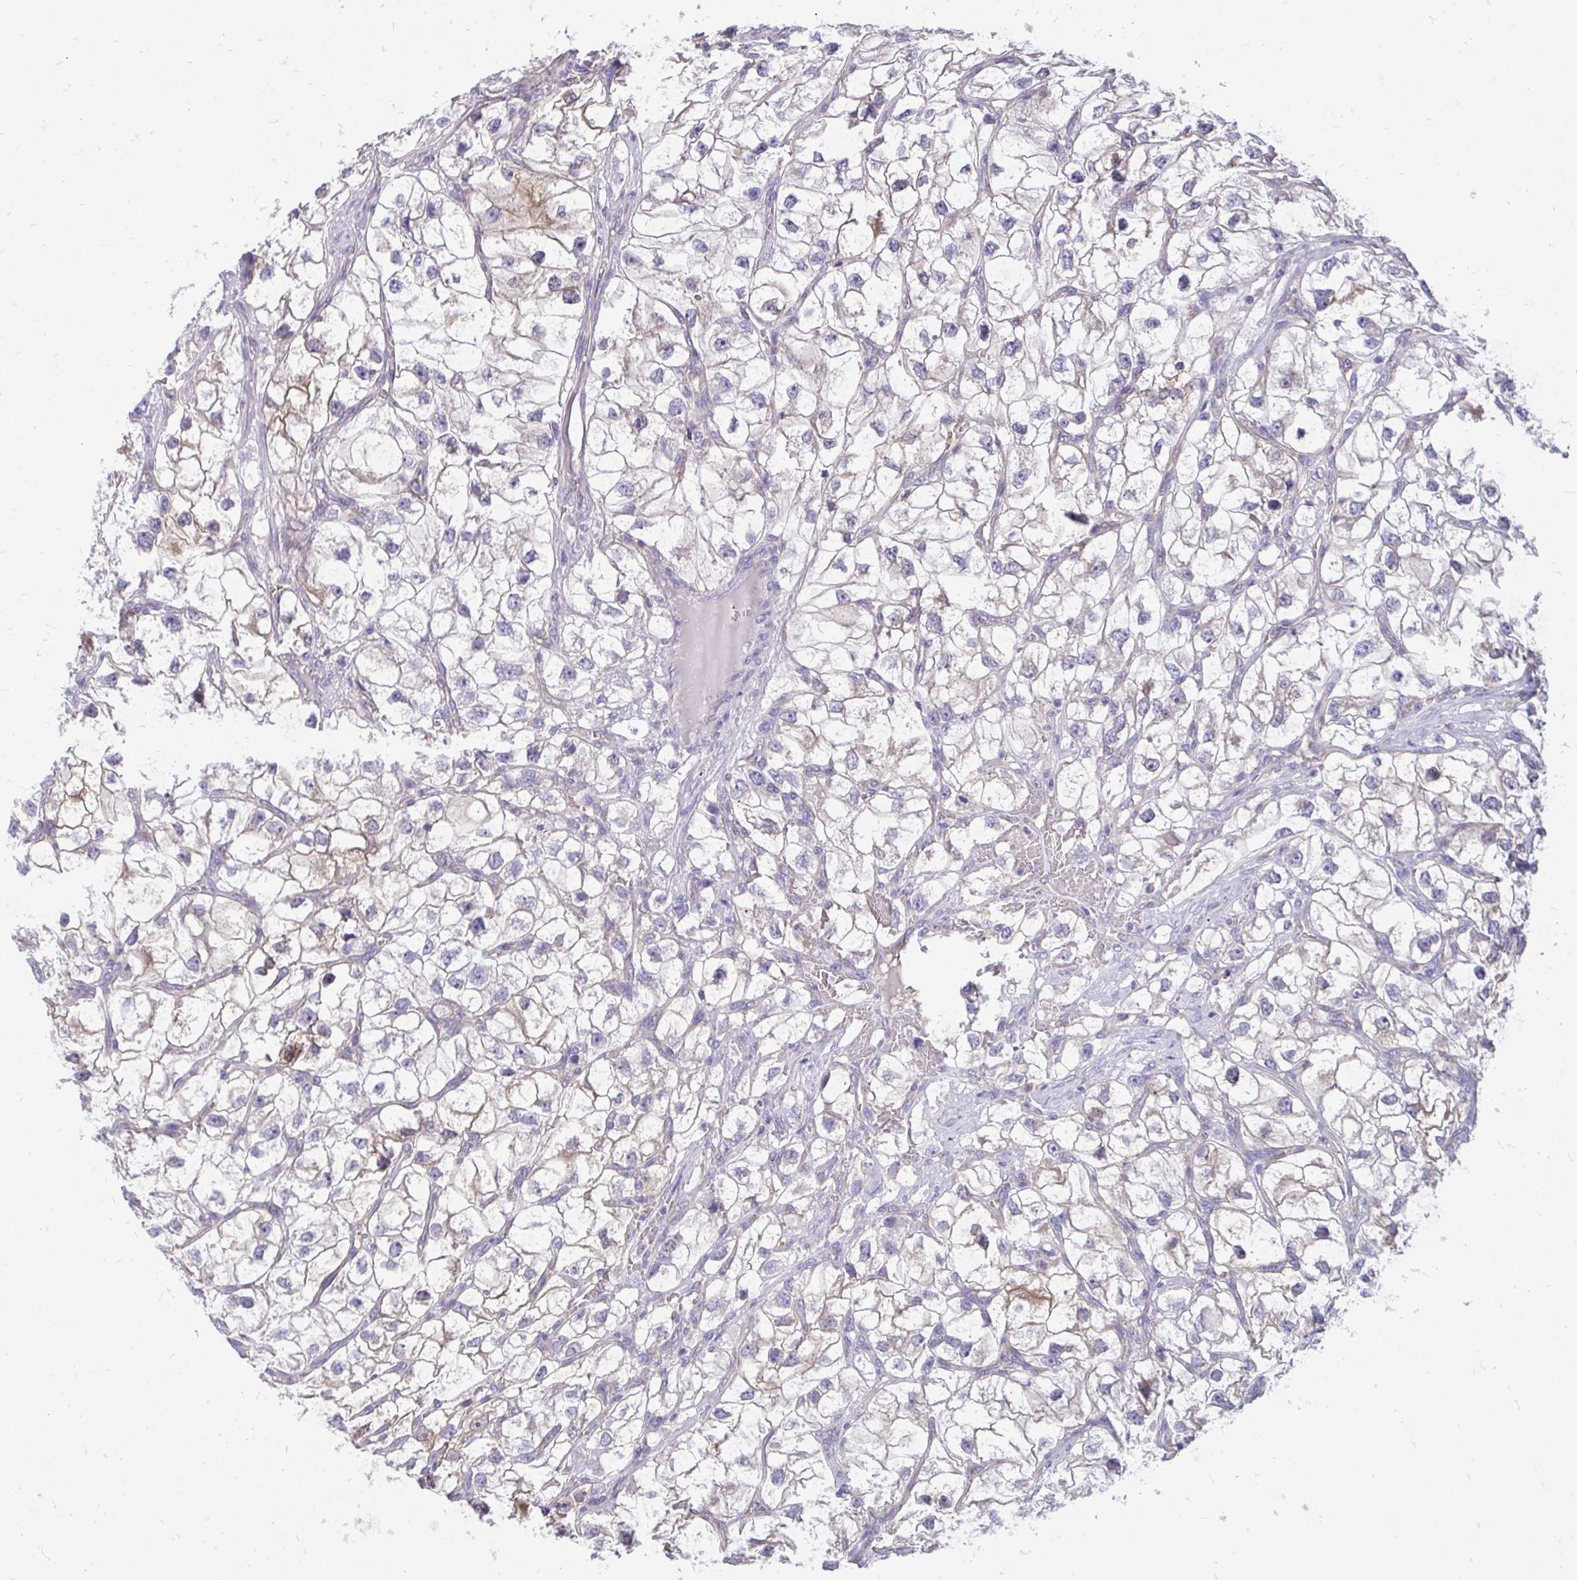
{"staining": {"intensity": "negative", "quantity": "none", "location": "none"}, "tissue": "renal cancer", "cell_type": "Tumor cells", "image_type": "cancer", "snomed": [{"axis": "morphology", "description": "Adenocarcinoma, NOS"}, {"axis": "topography", "description": "Kidney"}], "caption": "The image displays no staining of tumor cells in renal adenocarcinoma.", "gene": "FABP3", "patient": {"sex": "male", "age": 59}}